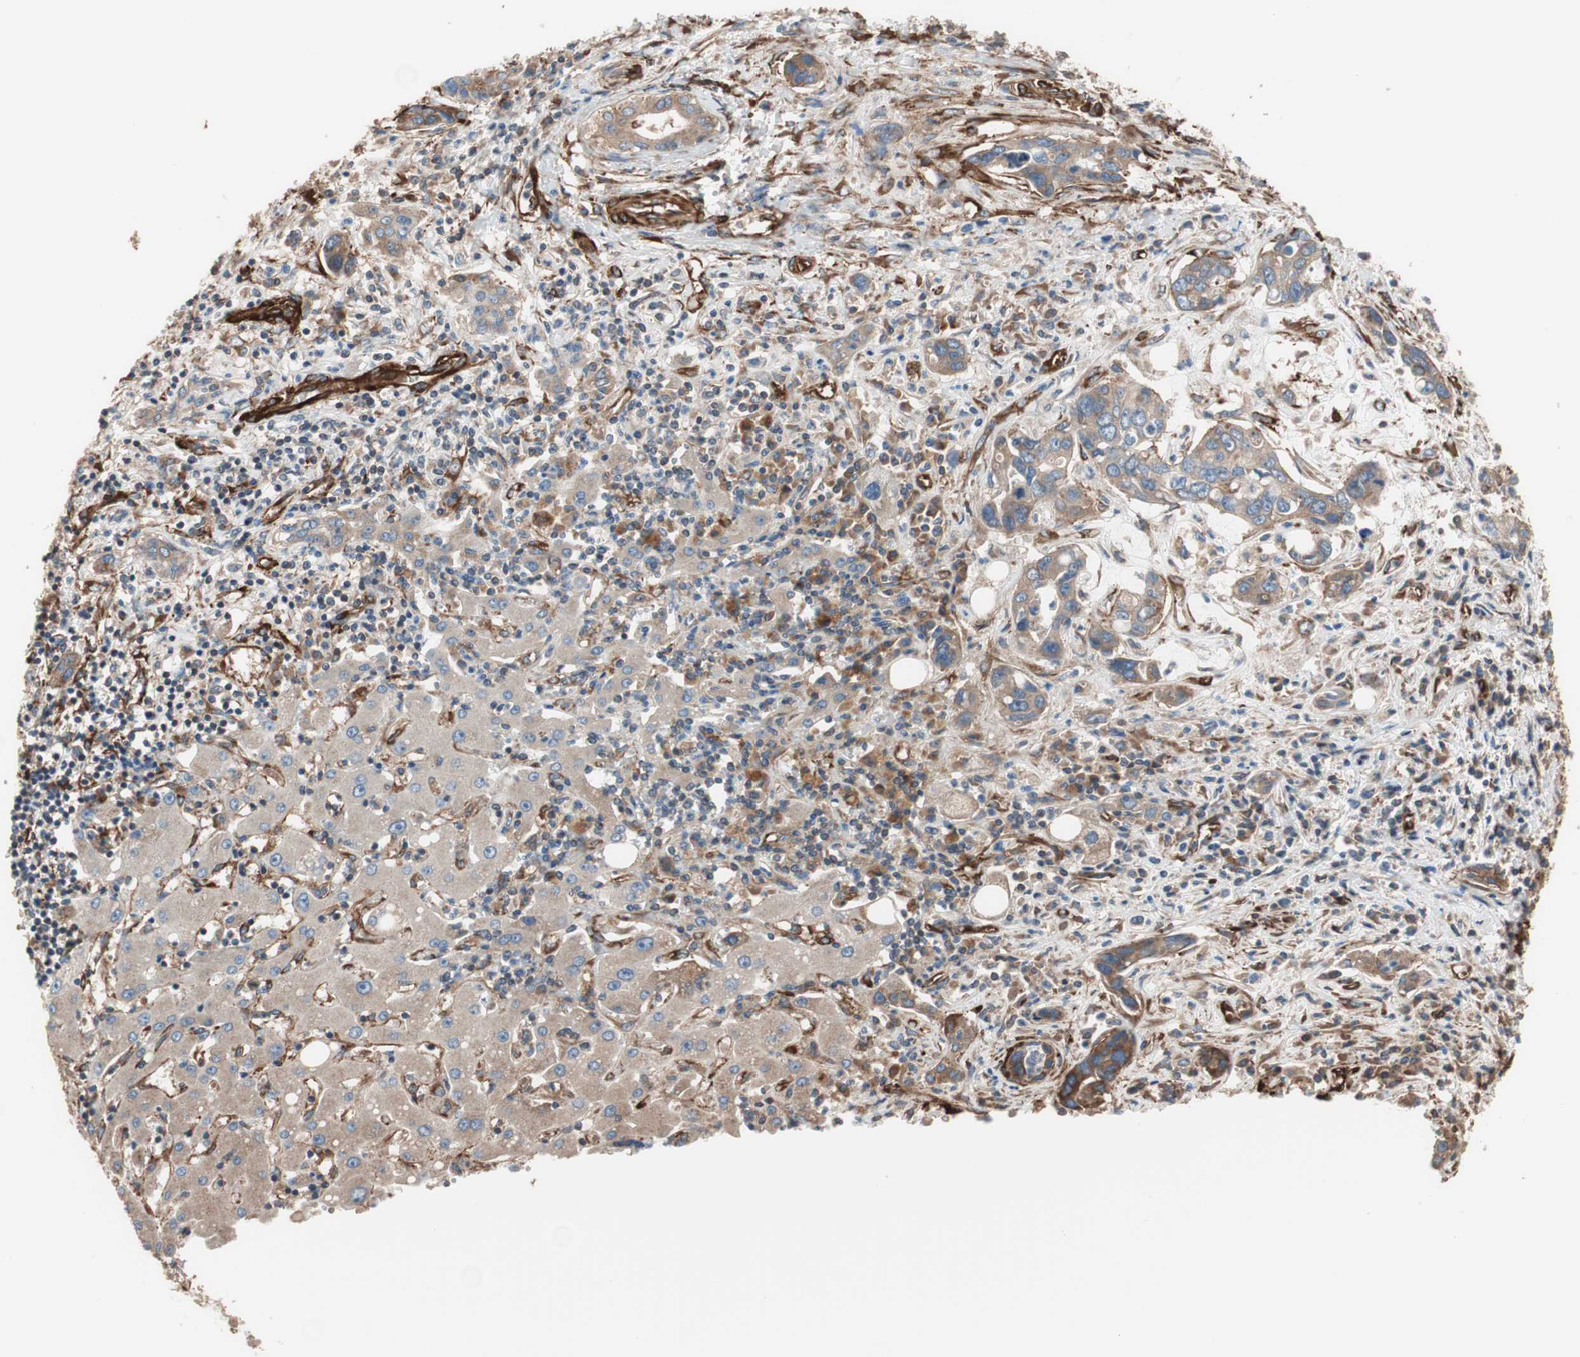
{"staining": {"intensity": "moderate", "quantity": ">75%", "location": "cytoplasmic/membranous"}, "tissue": "liver cancer", "cell_type": "Tumor cells", "image_type": "cancer", "snomed": [{"axis": "morphology", "description": "Cholangiocarcinoma"}, {"axis": "topography", "description": "Liver"}], "caption": "The histopathology image shows a brown stain indicating the presence of a protein in the cytoplasmic/membranous of tumor cells in liver cancer (cholangiocarcinoma).", "gene": "GPSM2", "patient": {"sex": "female", "age": 65}}